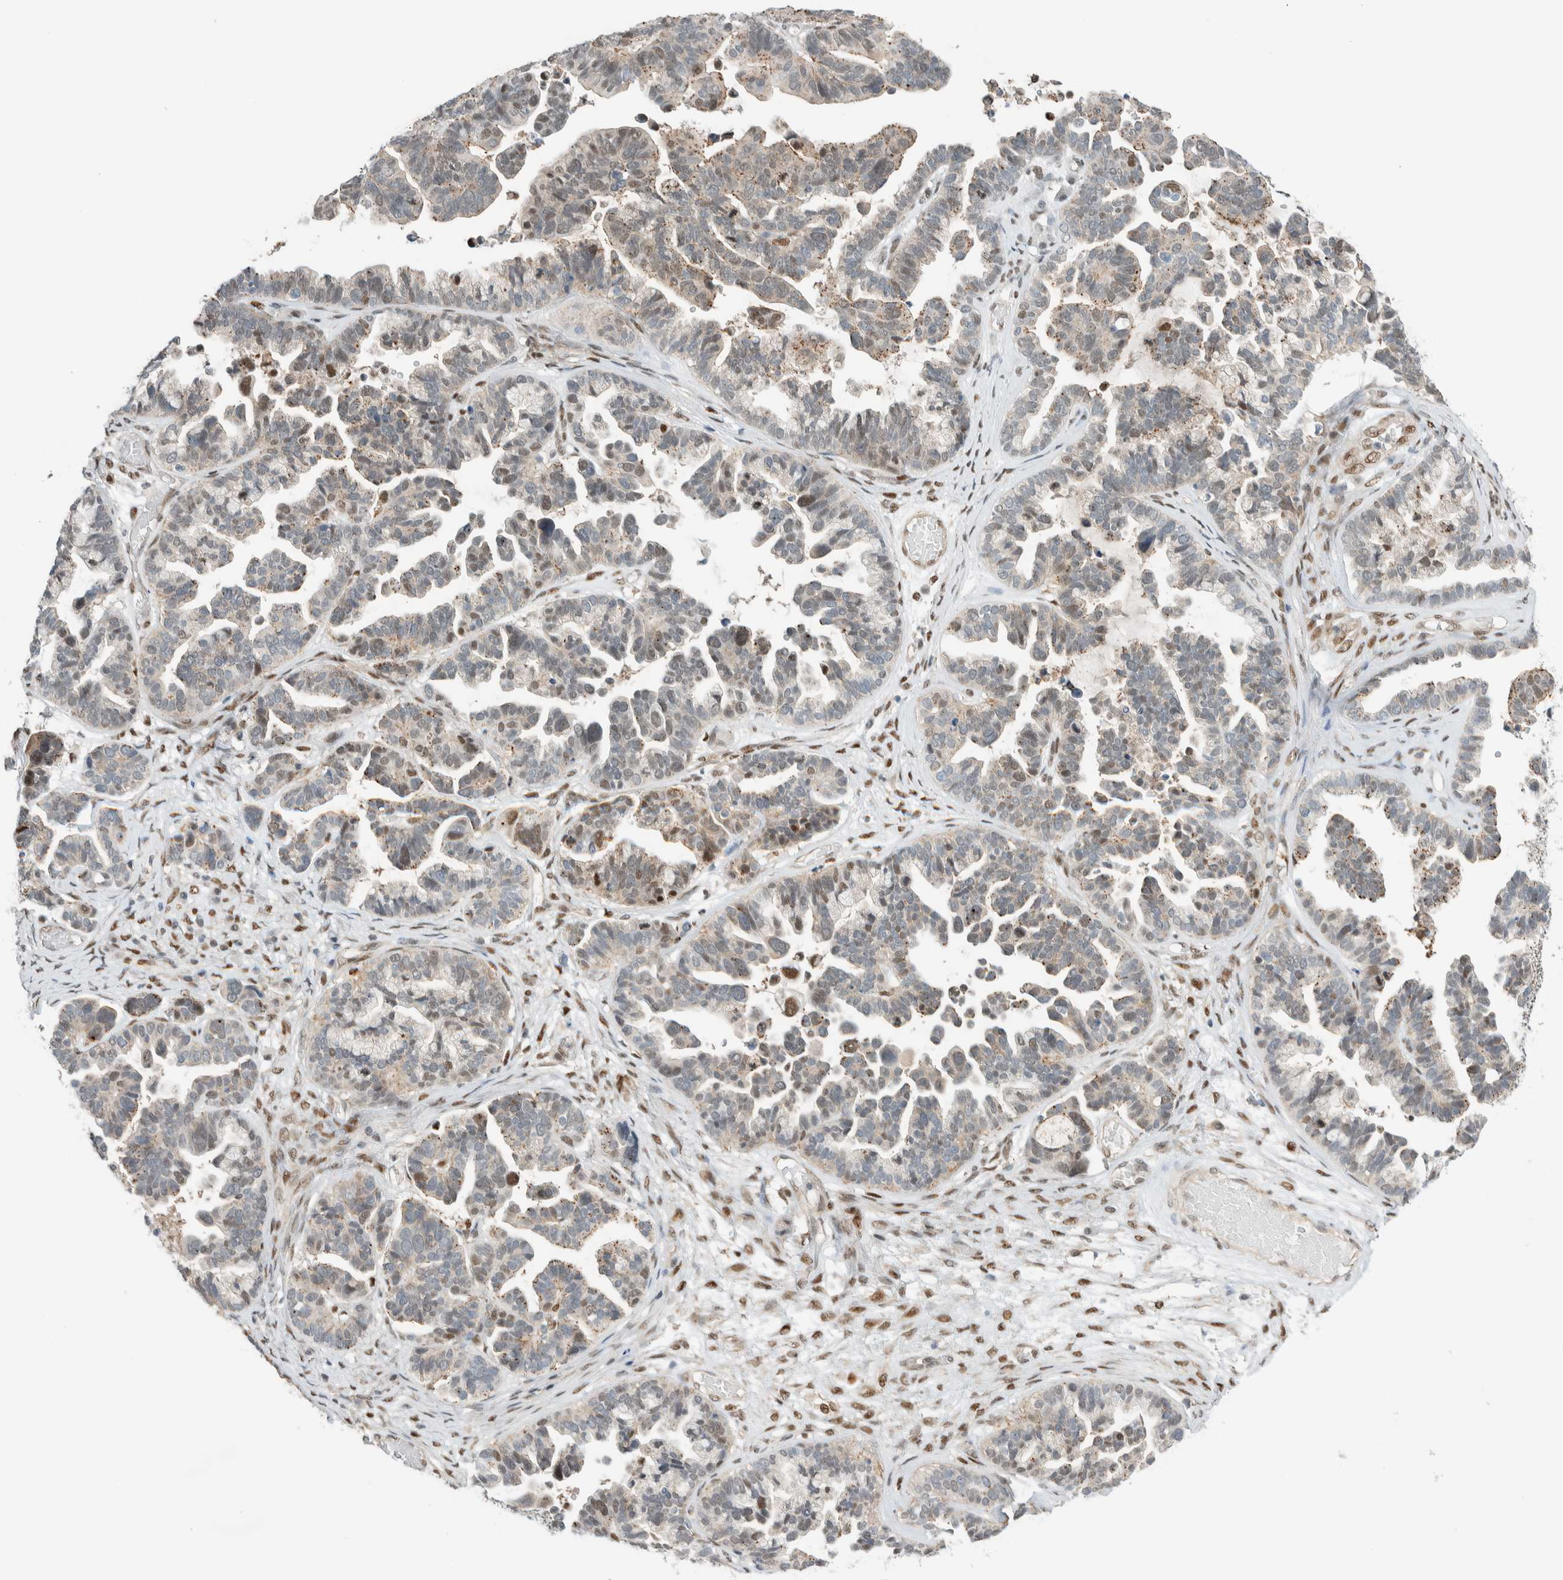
{"staining": {"intensity": "weak", "quantity": "25%-75%", "location": "cytoplasmic/membranous,nuclear"}, "tissue": "ovarian cancer", "cell_type": "Tumor cells", "image_type": "cancer", "snomed": [{"axis": "morphology", "description": "Cystadenocarcinoma, serous, NOS"}, {"axis": "topography", "description": "Ovary"}], "caption": "Immunohistochemistry (IHC) of human ovarian cancer (serous cystadenocarcinoma) demonstrates low levels of weak cytoplasmic/membranous and nuclear positivity in approximately 25%-75% of tumor cells. The staining was performed using DAB (3,3'-diaminobenzidine), with brown indicating positive protein expression. Nuclei are stained blue with hematoxylin.", "gene": "TFE3", "patient": {"sex": "female", "age": 56}}